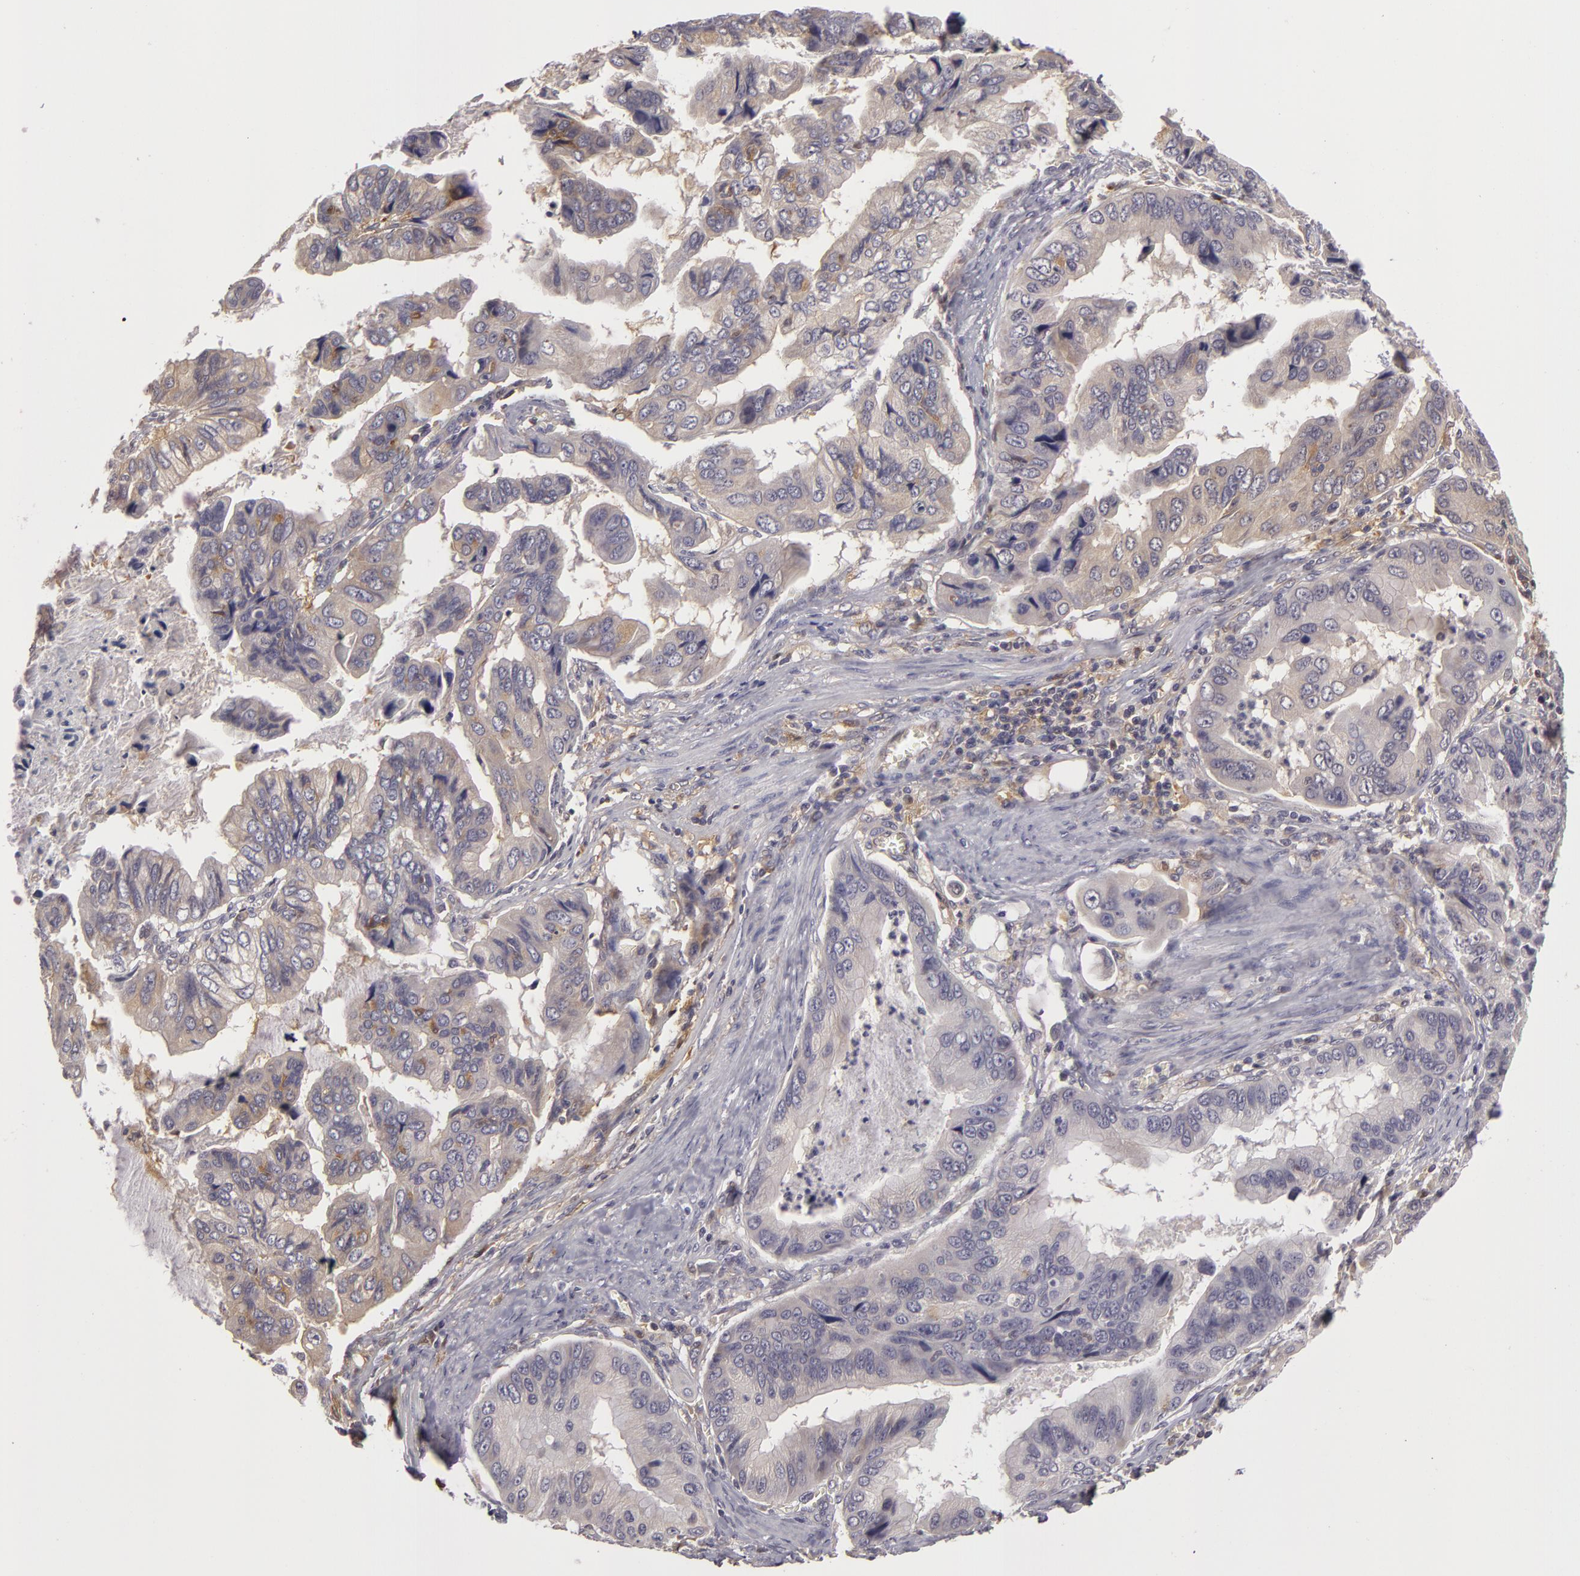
{"staining": {"intensity": "weak", "quantity": "<25%", "location": "cytoplasmic/membranous"}, "tissue": "stomach cancer", "cell_type": "Tumor cells", "image_type": "cancer", "snomed": [{"axis": "morphology", "description": "Adenocarcinoma, NOS"}, {"axis": "topography", "description": "Stomach, upper"}], "caption": "Immunohistochemical staining of stomach adenocarcinoma shows no significant expression in tumor cells.", "gene": "ZNF229", "patient": {"sex": "male", "age": 80}}